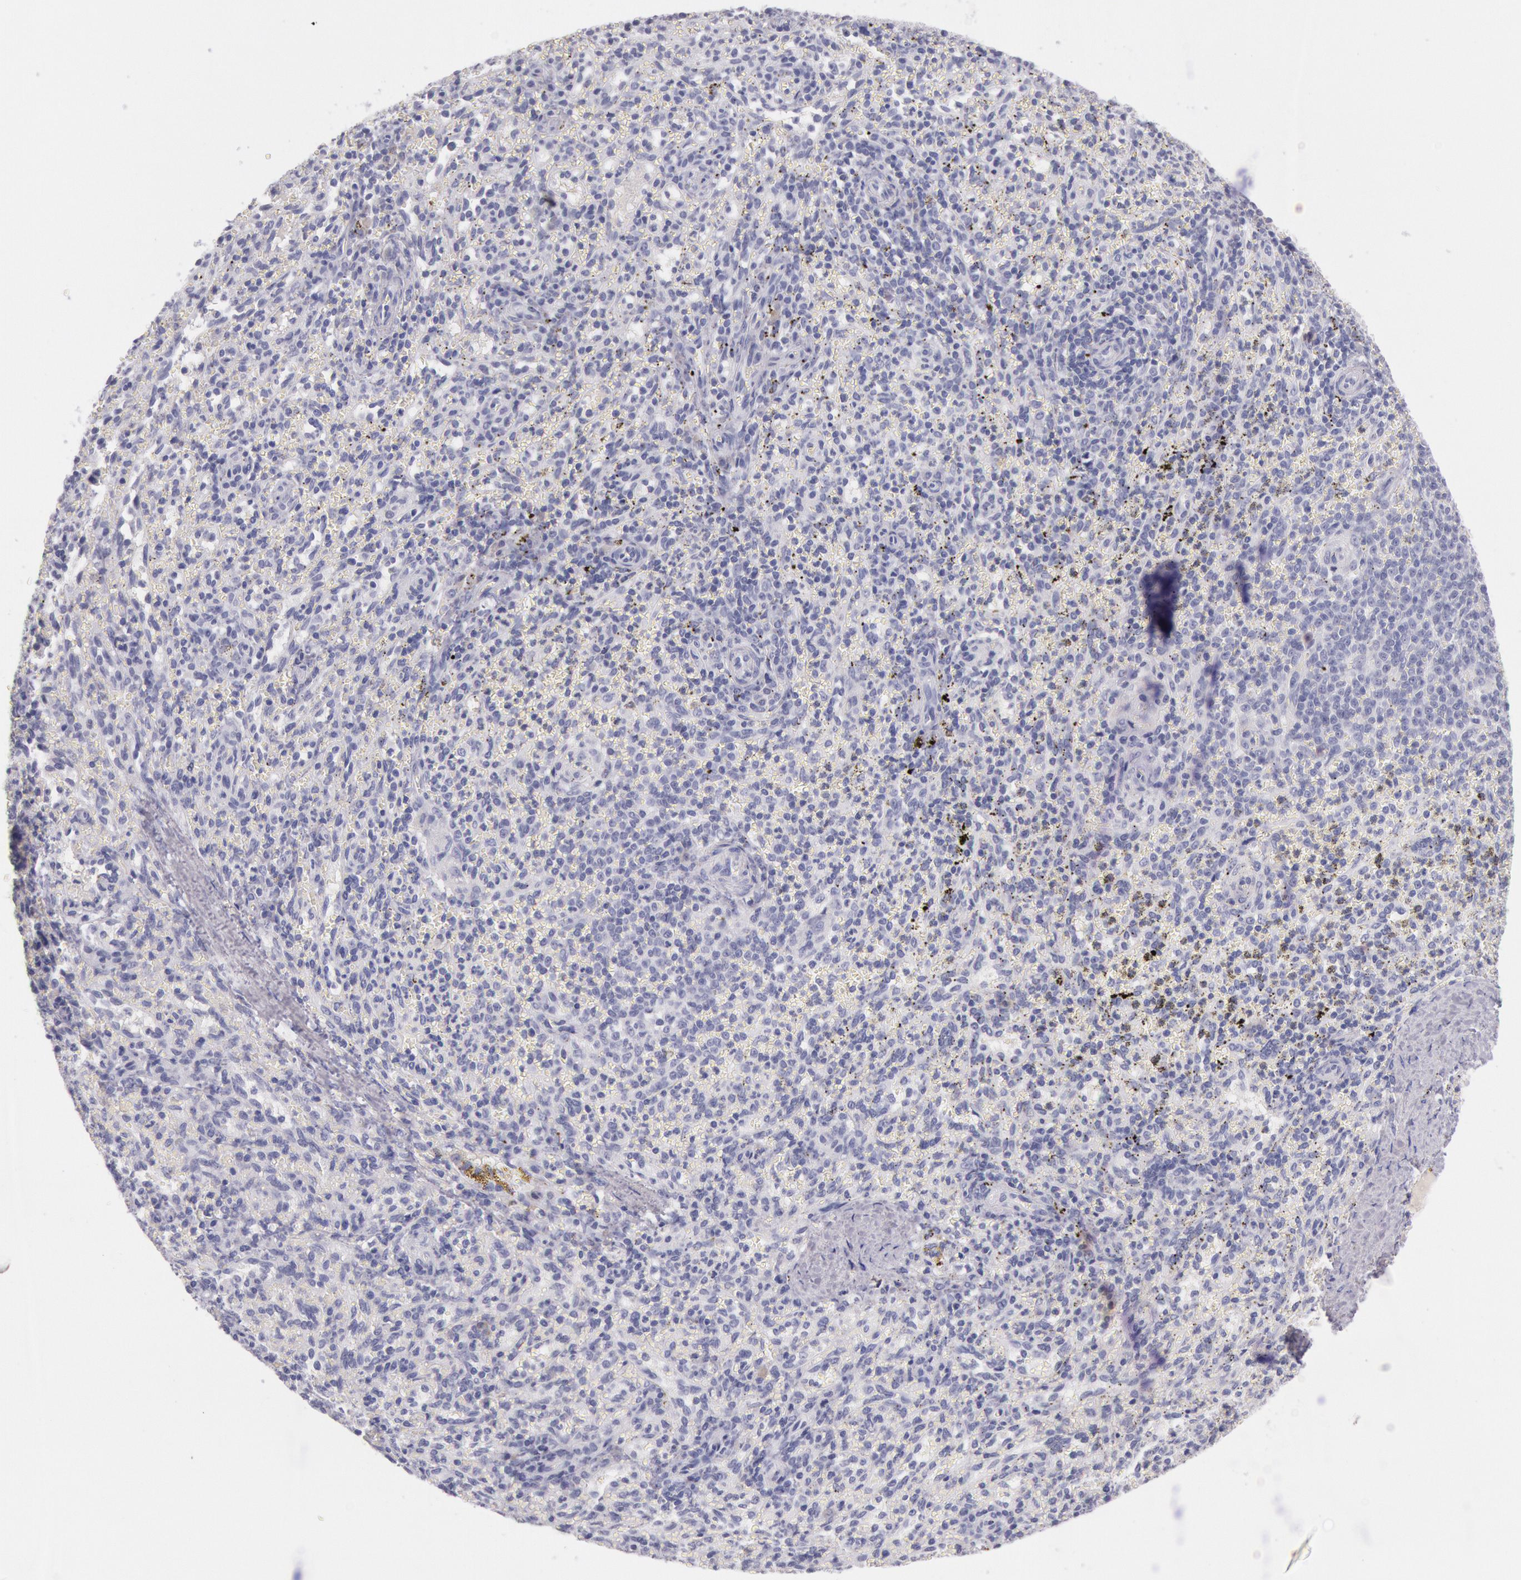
{"staining": {"intensity": "negative", "quantity": "none", "location": "none"}, "tissue": "spleen", "cell_type": "Cells in red pulp", "image_type": "normal", "snomed": [{"axis": "morphology", "description": "Normal tissue, NOS"}, {"axis": "topography", "description": "Spleen"}], "caption": "This is a histopathology image of immunohistochemistry staining of normal spleen, which shows no expression in cells in red pulp. (DAB (3,3'-diaminobenzidine) immunohistochemistry (IHC) with hematoxylin counter stain).", "gene": "EGFR", "patient": {"sex": "female", "age": 10}}